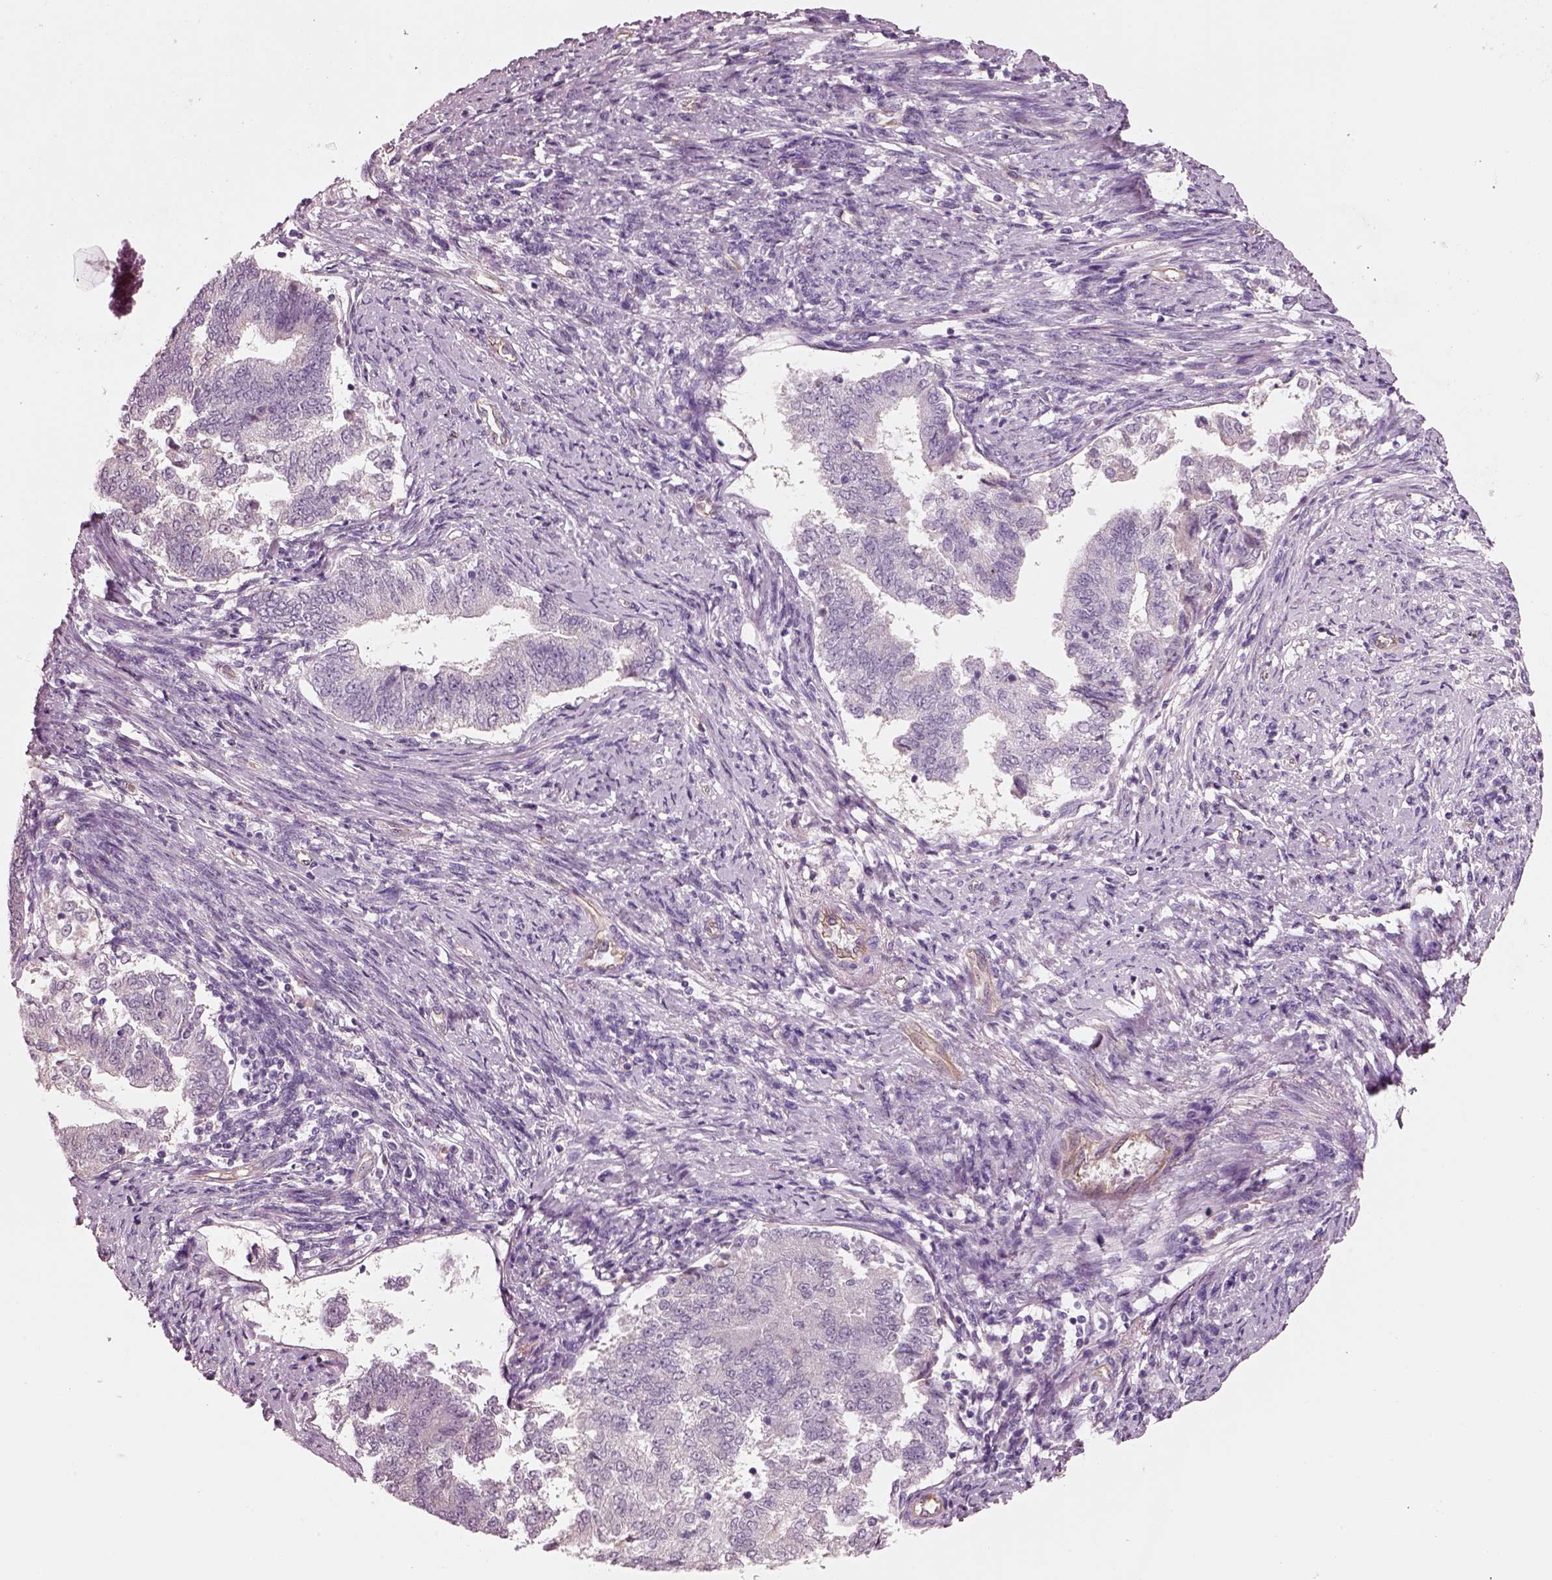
{"staining": {"intensity": "negative", "quantity": "none", "location": "none"}, "tissue": "endometrial cancer", "cell_type": "Tumor cells", "image_type": "cancer", "snomed": [{"axis": "morphology", "description": "Adenocarcinoma, NOS"}, {"axis": "topography", "description": "Endometrium"}], "caption": "This photomicrograph is of adenocarcinoma (endometrial) stained with IHC to label a protein in brown with the nuclei are counter-stained blue. There is no staining in tumor cells.", "gene": "IGLL1", "patient": {"sex": "female", "age": 65}}